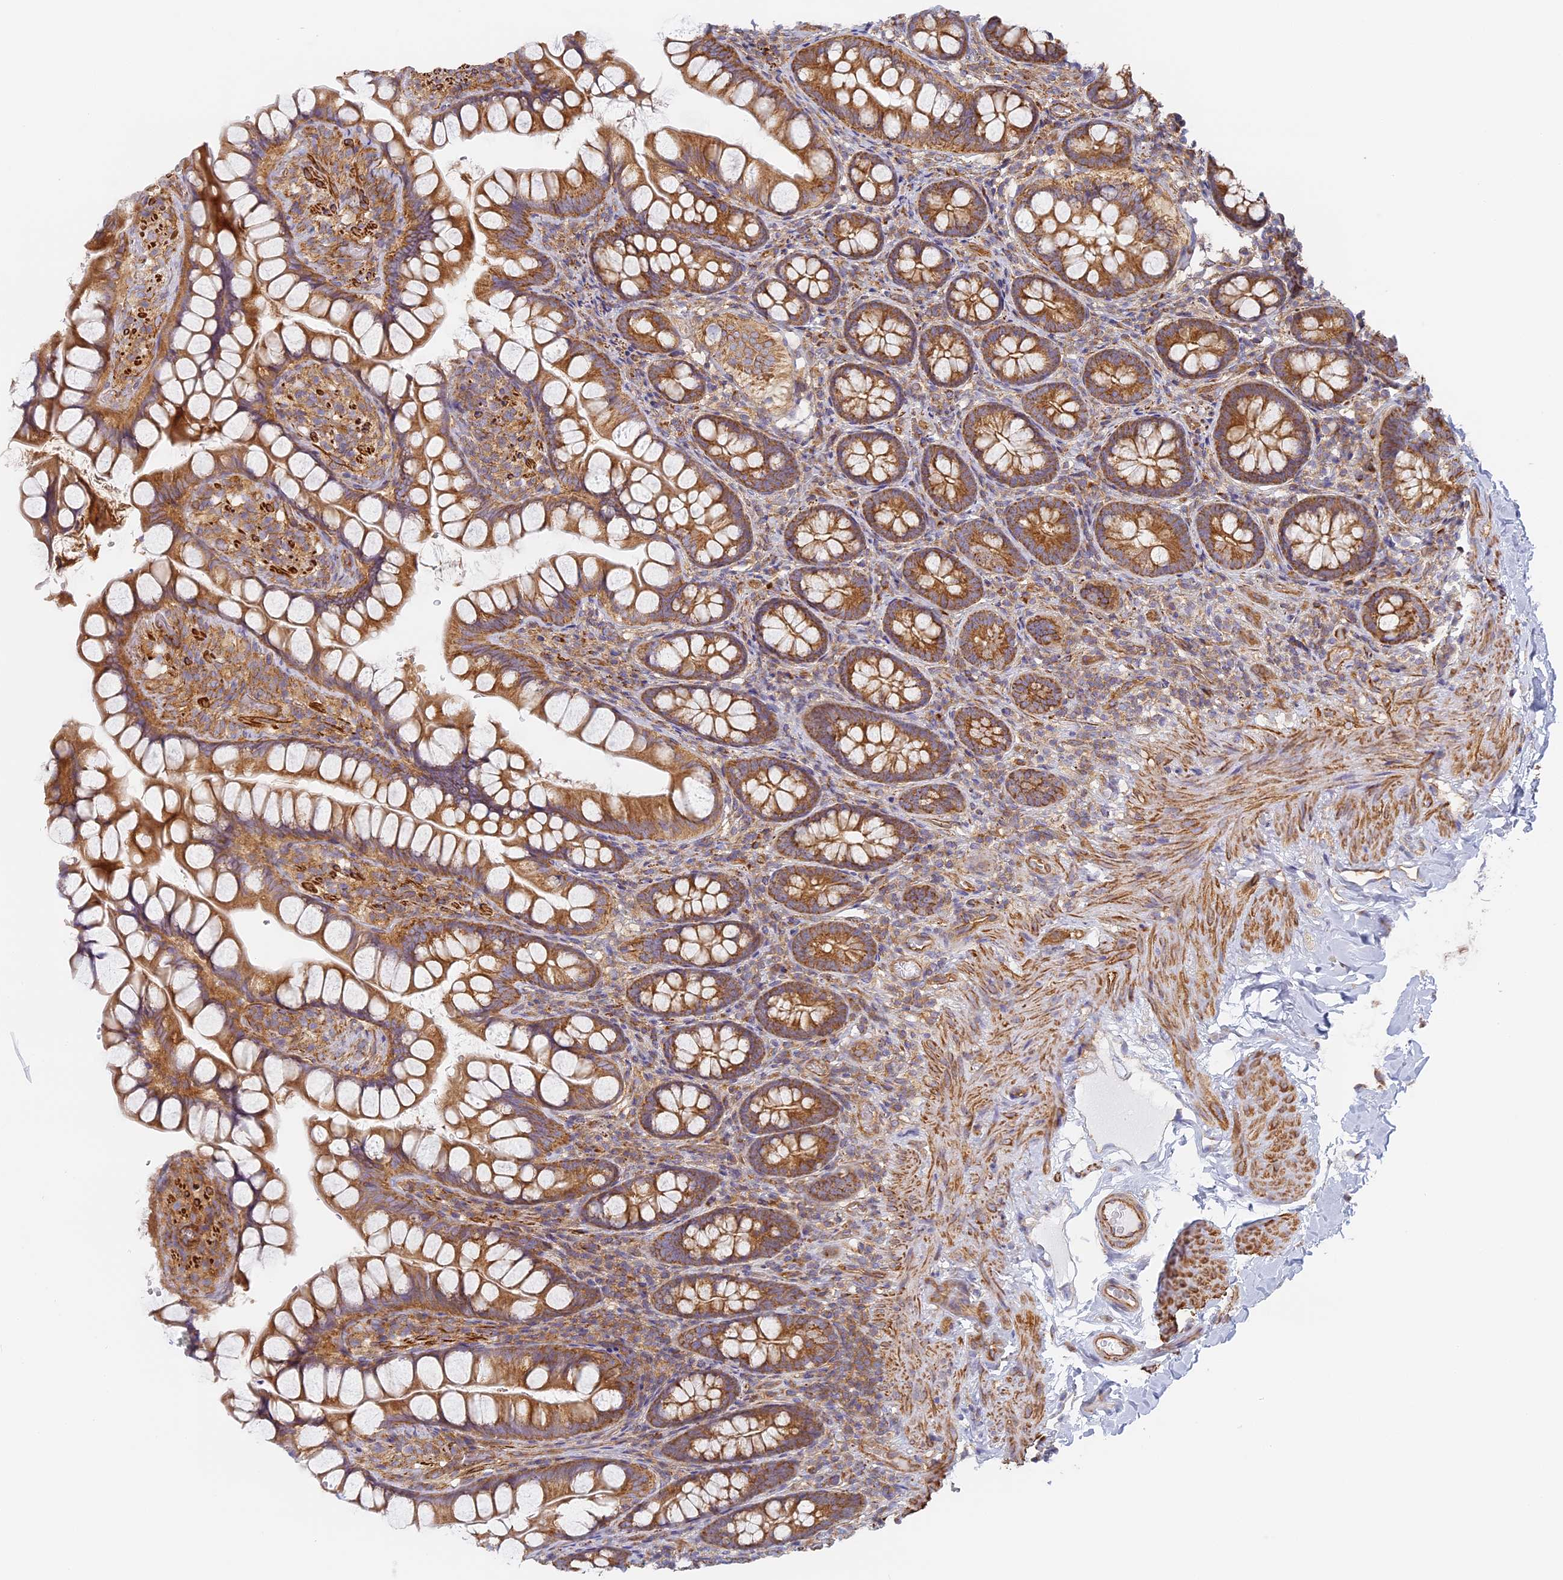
{"staining": {"intensity": "moderate", "quantity": ">75%", "location": "cytoplasmic/membranous"}, "tissue": "small intestine", "cell_type": "Glandular cells", "image_type": "normal", "snomed": [{"axis": "morphology", "description": "Normal tissue, NOS"}, {"axis": "topography", "description": "Small intestine"}], "caption": "Immunohistochemical staining of unremarkable small intestine displays >75% levels of moderate cytoplasmic/membranous protein positivity in approximately >75% of glandular cells.", "gene": "DDA1", "patient": {"sex": "male", "age": 70}}